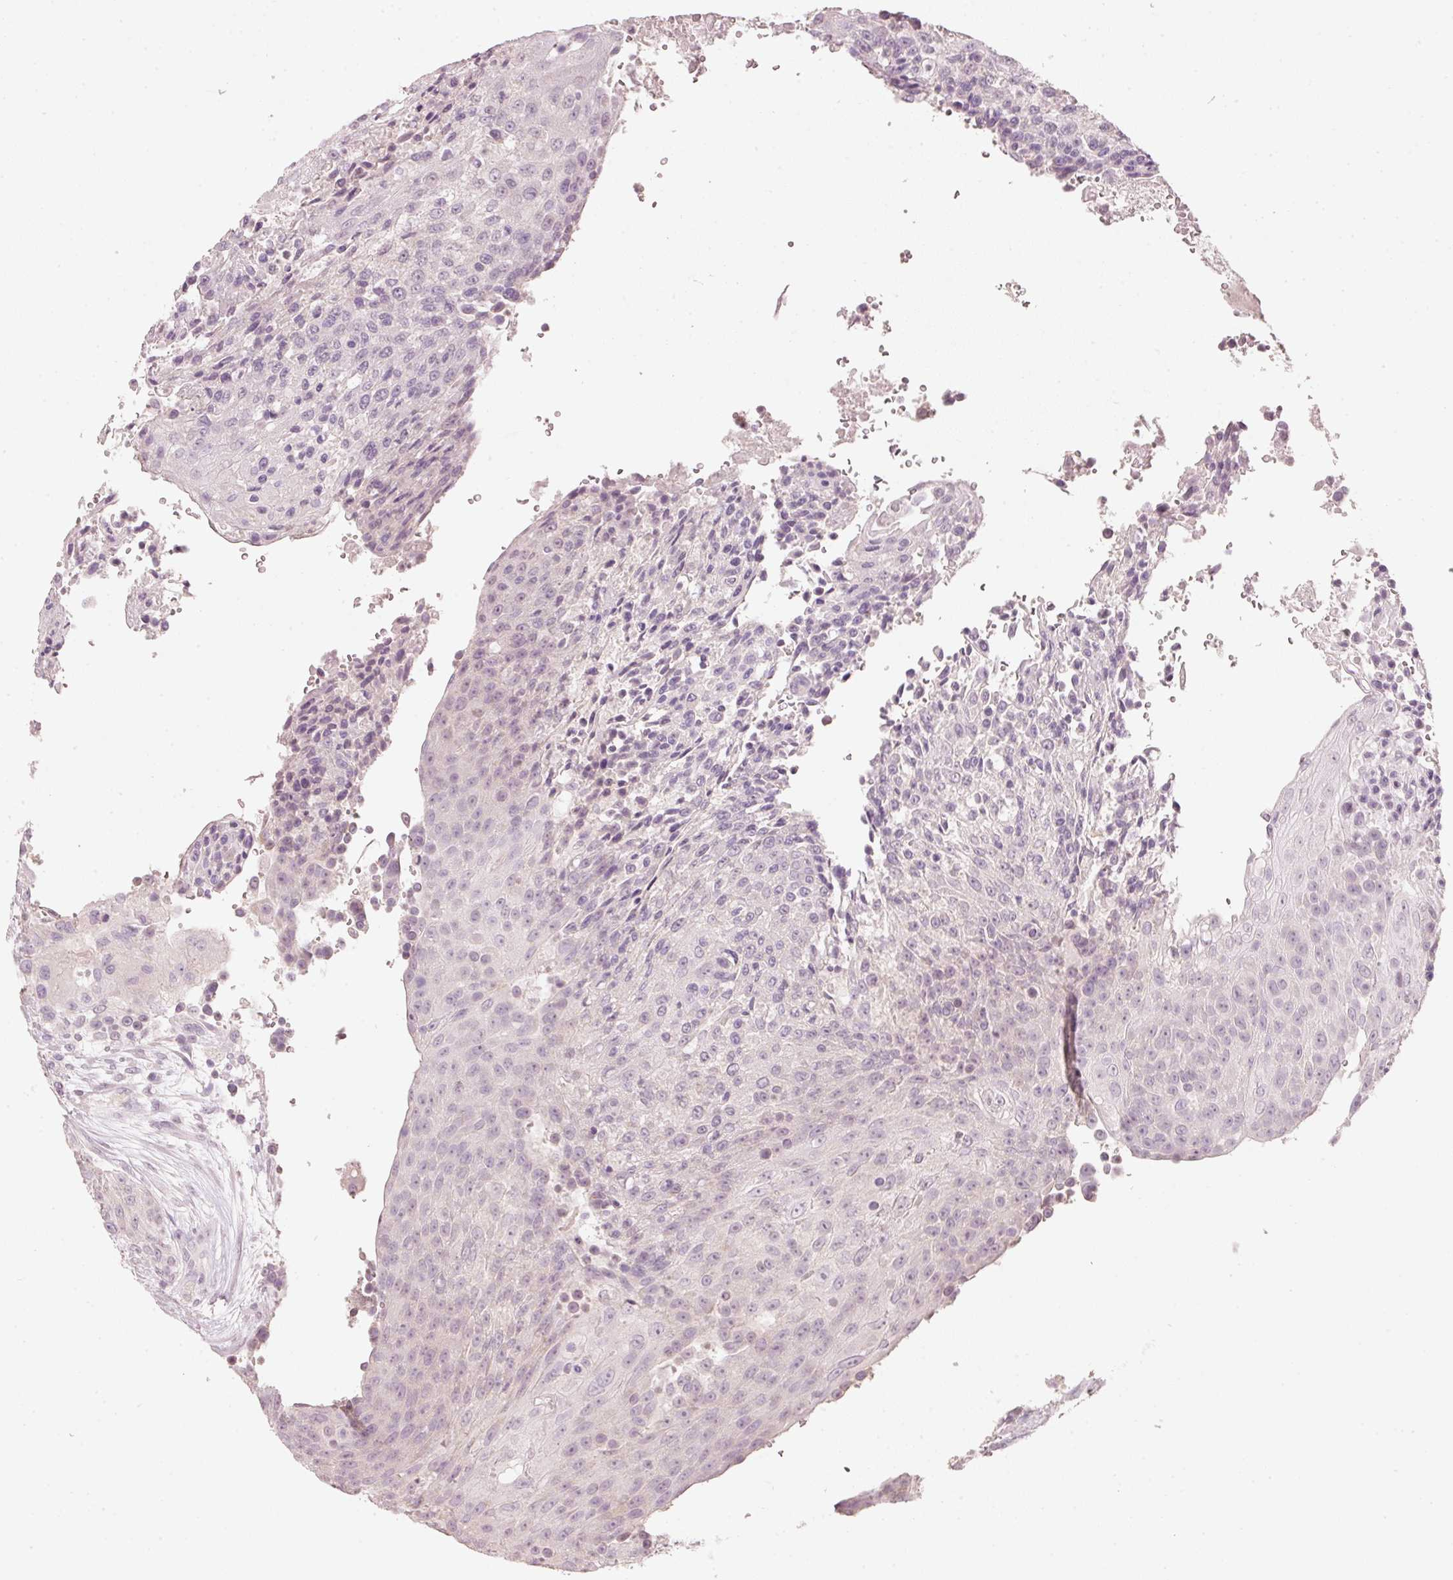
{"staining": {"intensity": "negative", "quantity": "none", "location": "none"}, "tissue": "urothelial cancer", "cell_type": "Tumor cells", "image_type": "cancer", "snomed": [{"axis": "morphology", "description": "Urothelial carcinoma, High grade"}, {"axis": "topography", "description": "Urinary bladder"}], "caption": "Immunohistochemical staining of high-grade urothelial carcinoma reveals no significant positivity in tumor cells.", "gene": "STEAP1", "patient": {"sex": "female", "age": 63}}